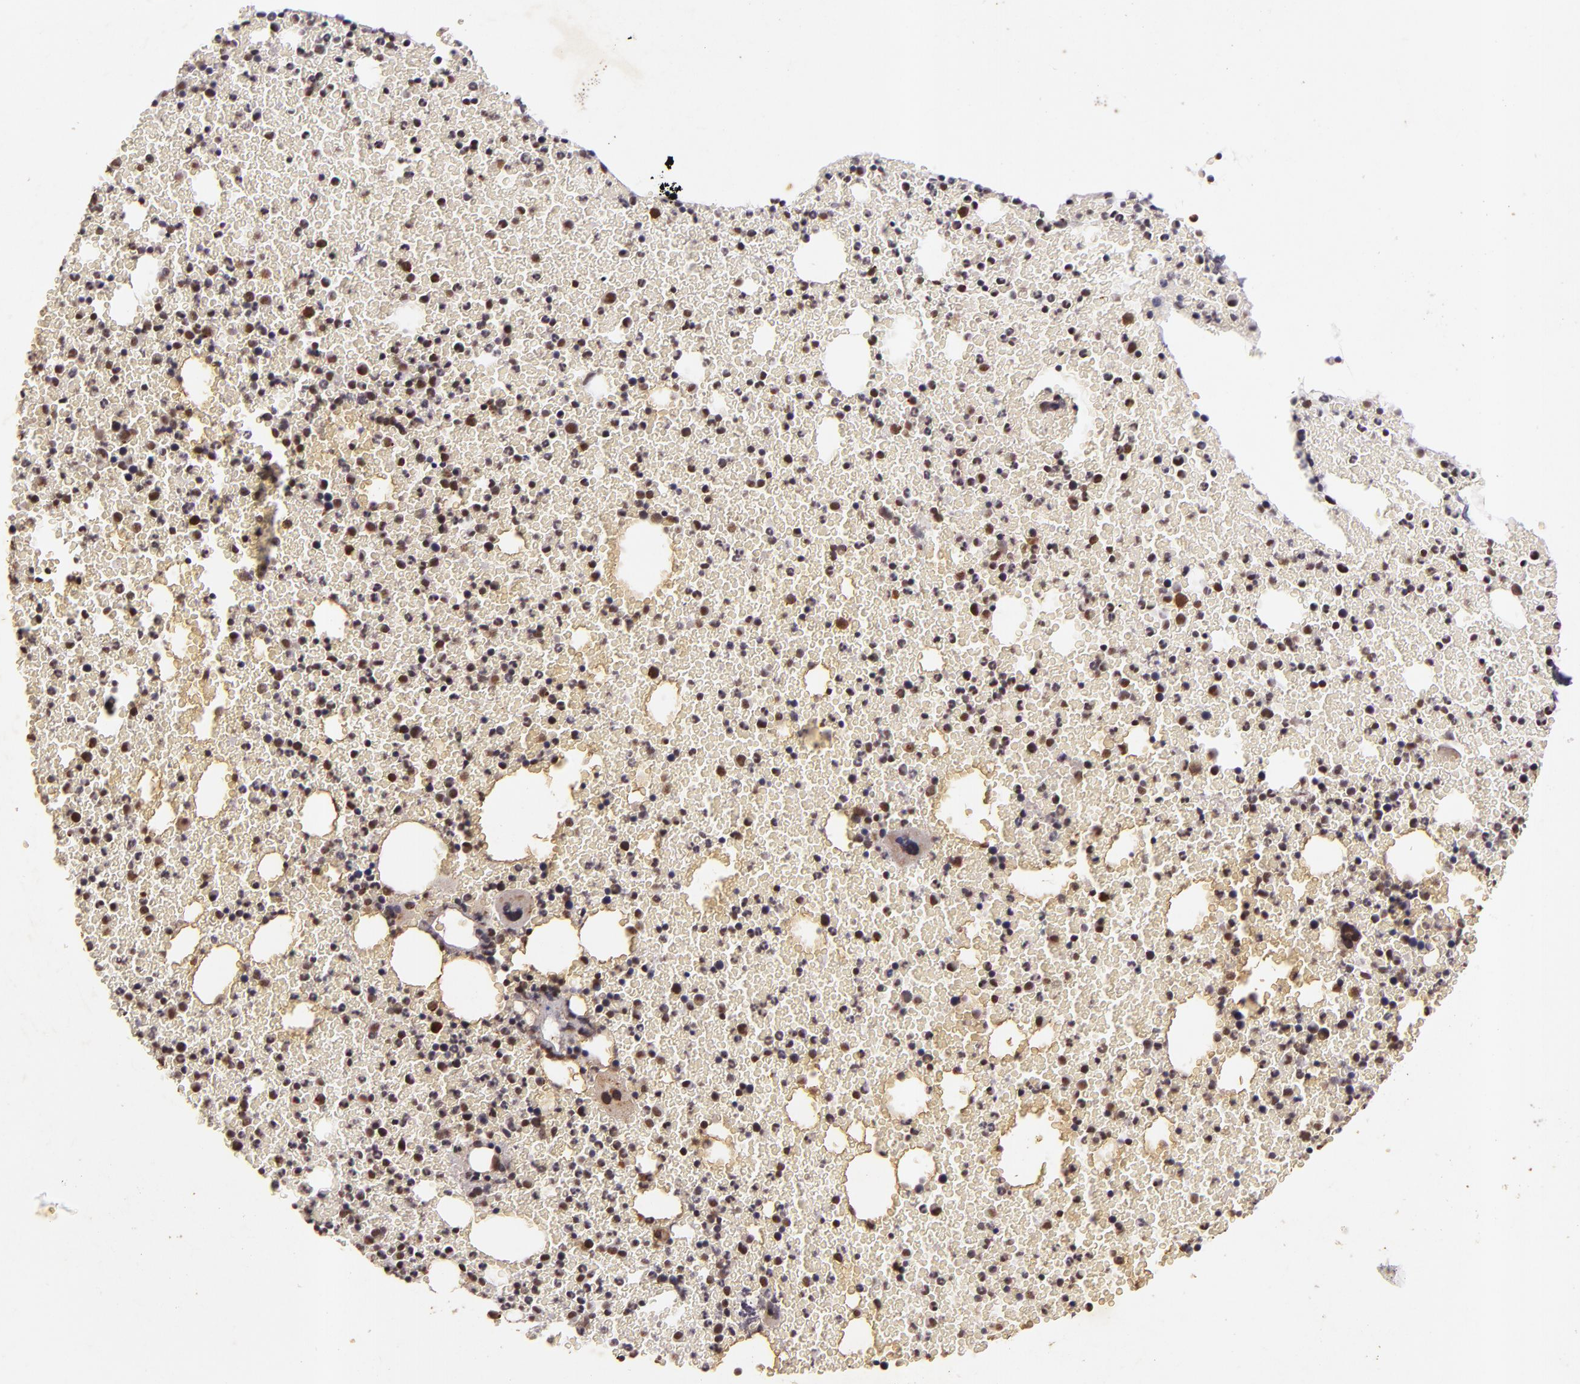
{"staining": {"intensity": "weak", "quantity": "25%-75%", "location": "nuclear"}, "tissue": "bone marrow", "cell_type": "Hematopoietic cells", "image_type": "normal", "snomed": [{"axis": "morphology", "description": "Normal tissue, NOS"}, {"axis": "topography", "description": "Bone marrow"}], "caption": "Immunohistochemical staining of normal bone marrow exhibits weak nuclear protein staining in about 25%-75% of hematopoietic cells.", "gene": "CBX3", "patient": {"sex": "female", "age": 41}}